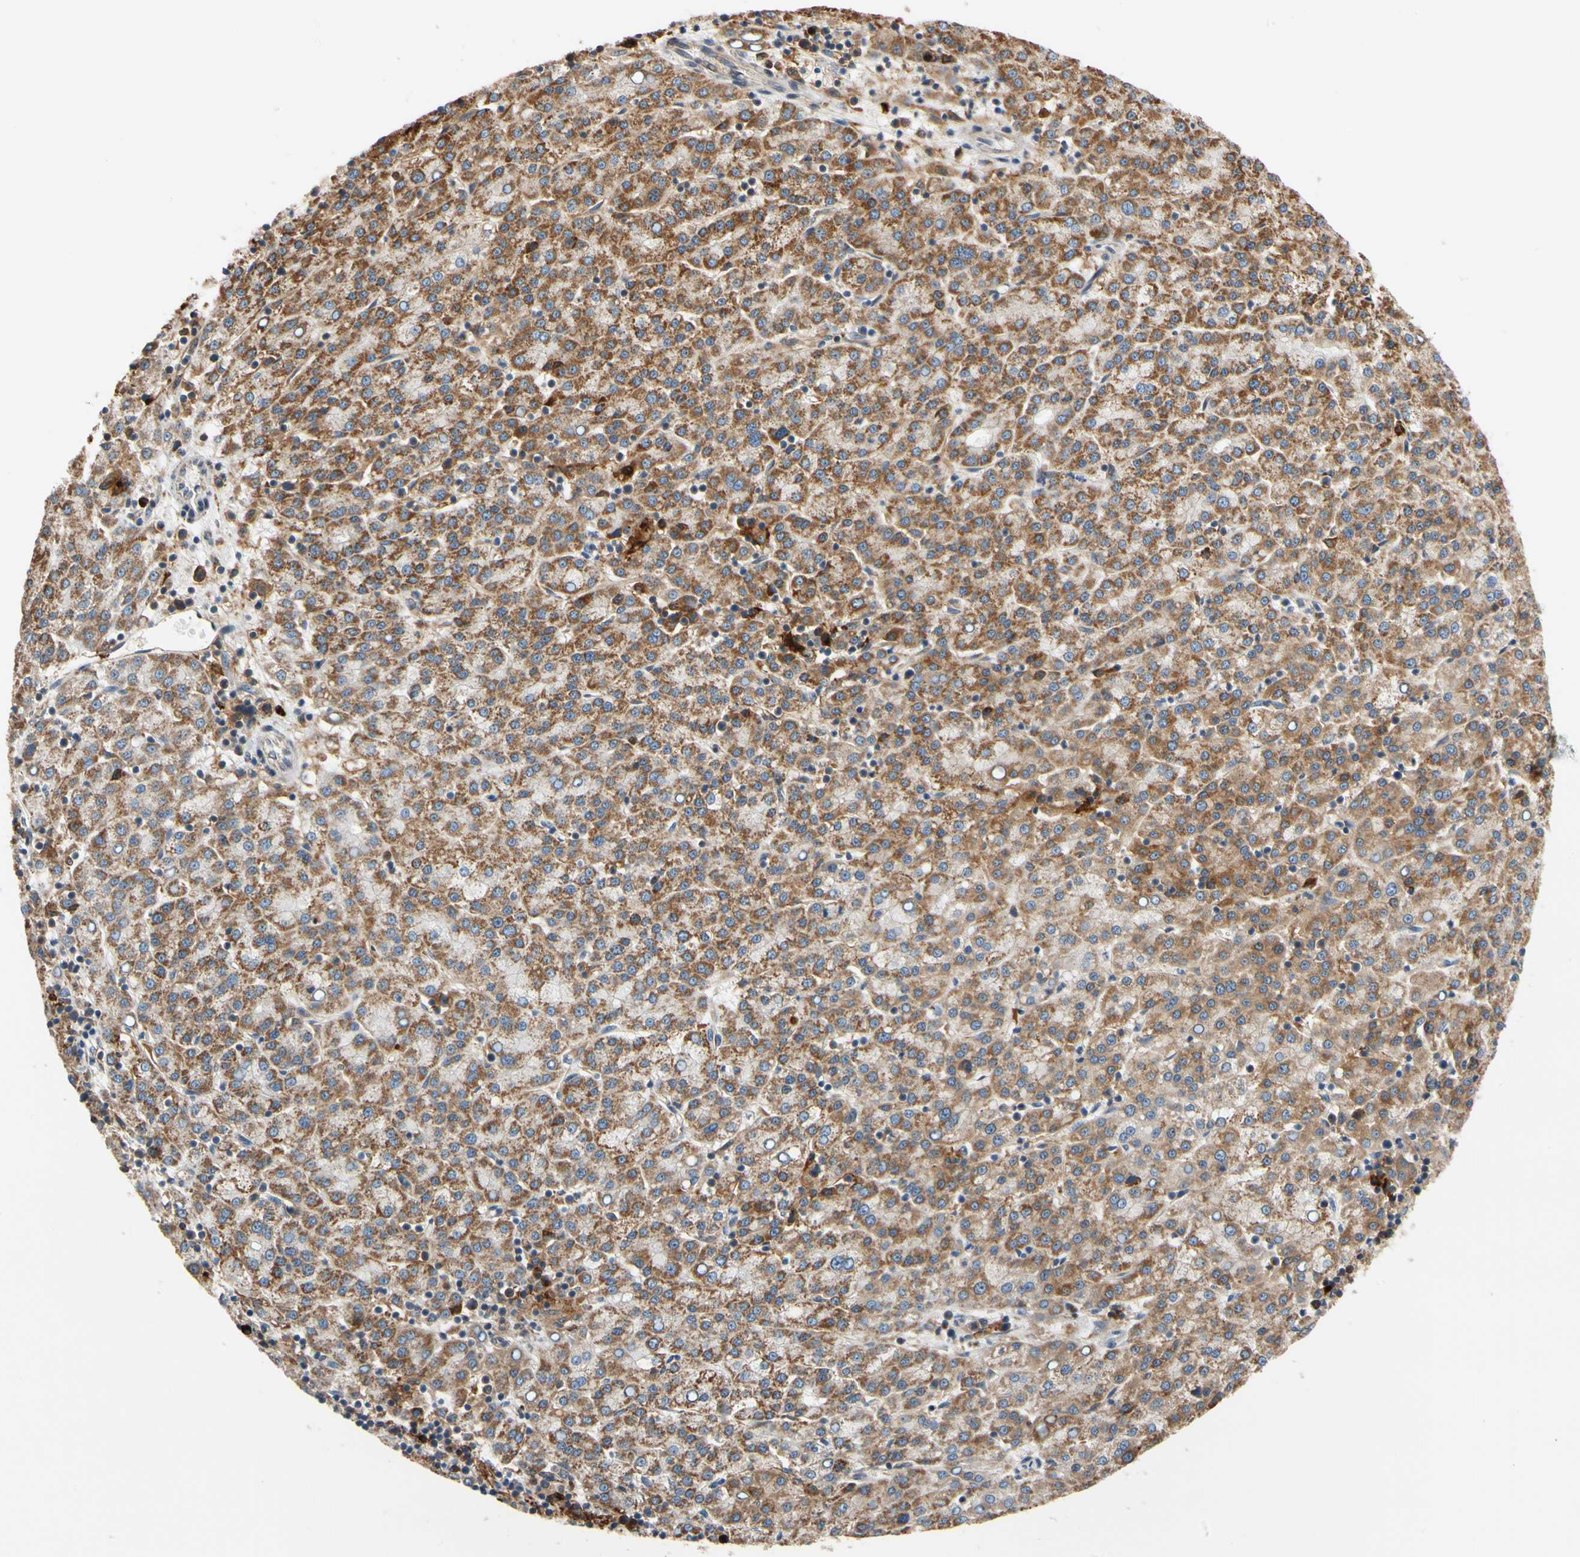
{"staining": {"intensity": "moderate", "quantity": ">75%", "location": "cytoplasmic/membranous"}, "tissue": "liver cancer", "cell_type": "Tumor cells", "image_type": "cancer", "snomed": [{"axis": "morphology", "description": "Carcinoma, Hepatocellular, NOS"}, {"axis": "topography", "description": "Liver"}], "caption": "Moderate cytoplasmic/membranous staining for a protein is seen in about >75% of tumor cells of liver hepatocellular carcinoma using IHC.", "gene": "ANKHD1", "patient": {"sex": "female", "age": 58}}